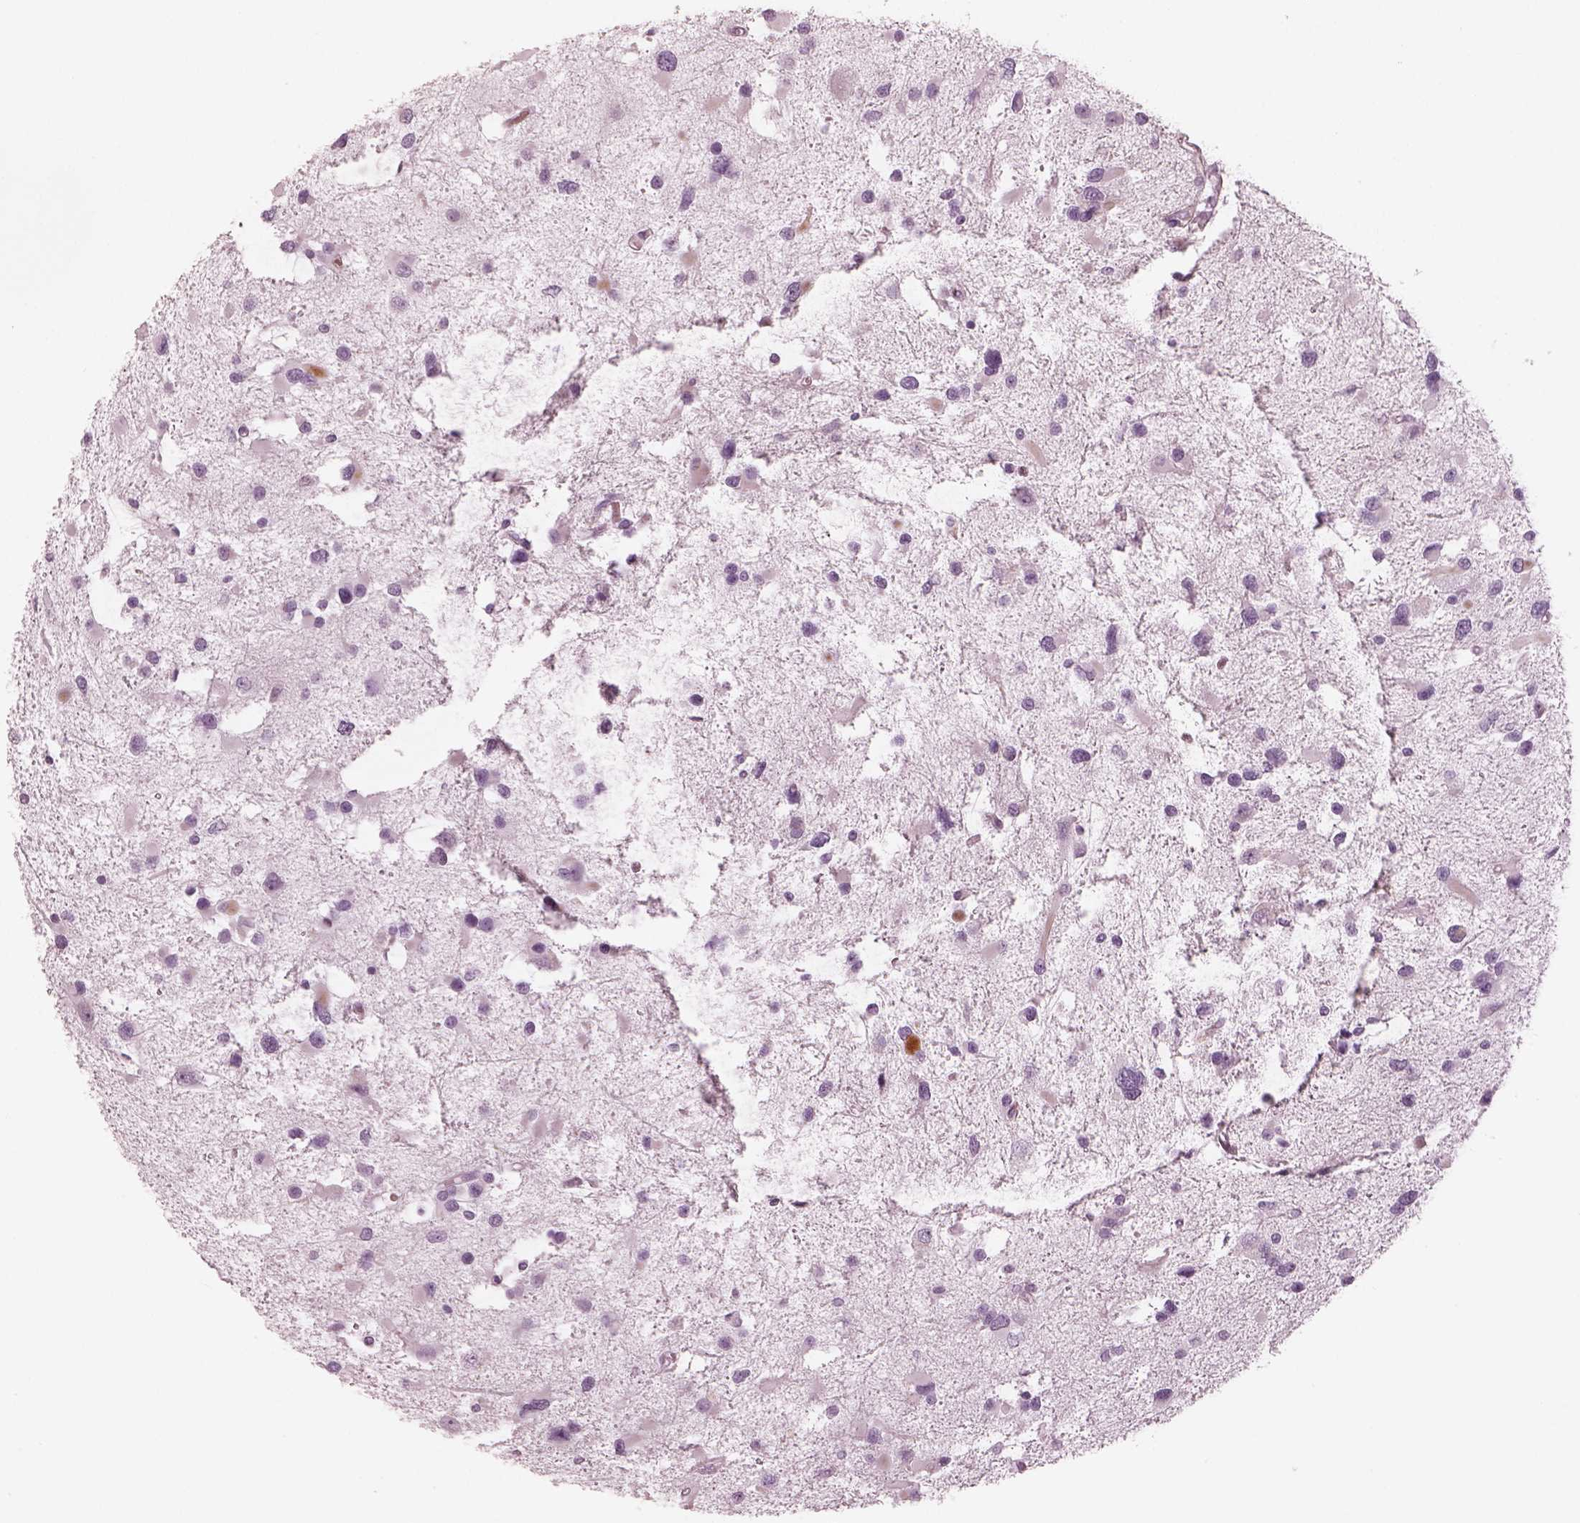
{"staining": {"intensity": "negative", "quantity": "none", "location": "none"}, "tissue": "glioma", "cell_type": "Tumor cells", "image_type": "cancer", "snomed": [{"axis": "morphology", "description": "Glioma, malignant, Low grade"}, {"axis": "topography", "description": "Brain"}], "caption": "High magnification brightfield microscopy of glioma stained with DAB (brown) and counterstained with hematoxylin (blue): tumor cells show no significant positivity.", "gene": "OPN4", "patient": {"sex": "female", "age": 32}}